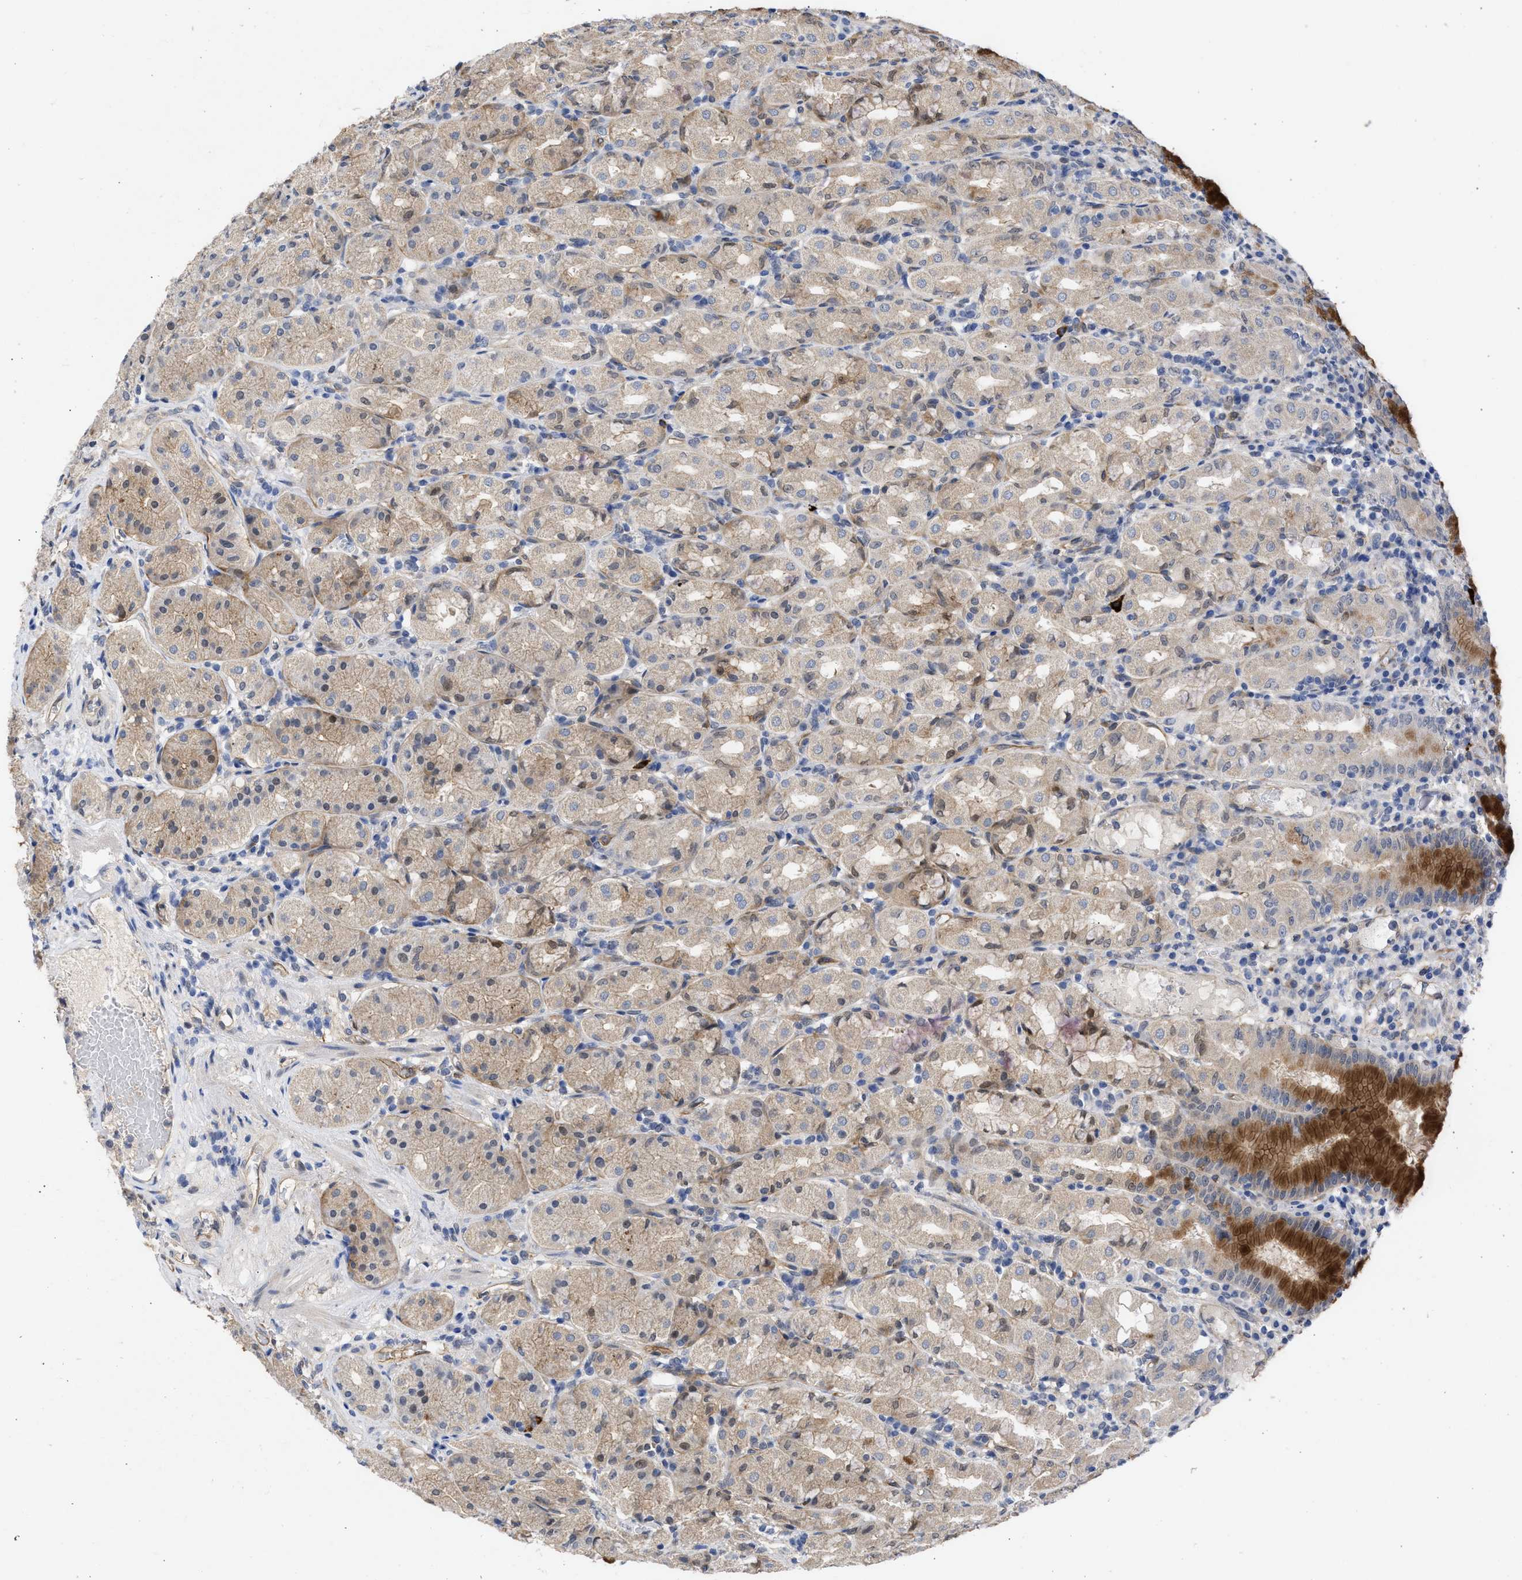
{"staining": {"intensity": "strong", "quantity": "25%-75%", "location": "cytoplasmic/membranous,nuclear"}, "tissue": "stomach", "cell_type": "Glandular cells", "image_type": "normal", "snomed": [{"axis": "morphology", "description": "Normal tissue, NOS"}, {"axis": "topography", "description": "Stomach"}, {"axis": "topography", "description": "Stomach, lower"}], "caption": "A brown stain shows strong cytoplasmic/membranous,nuclear positivity of a protein in glandular cells of benign human stomach.", "gene": "THRA", "patient": {"sex": "female", "age": 56}}